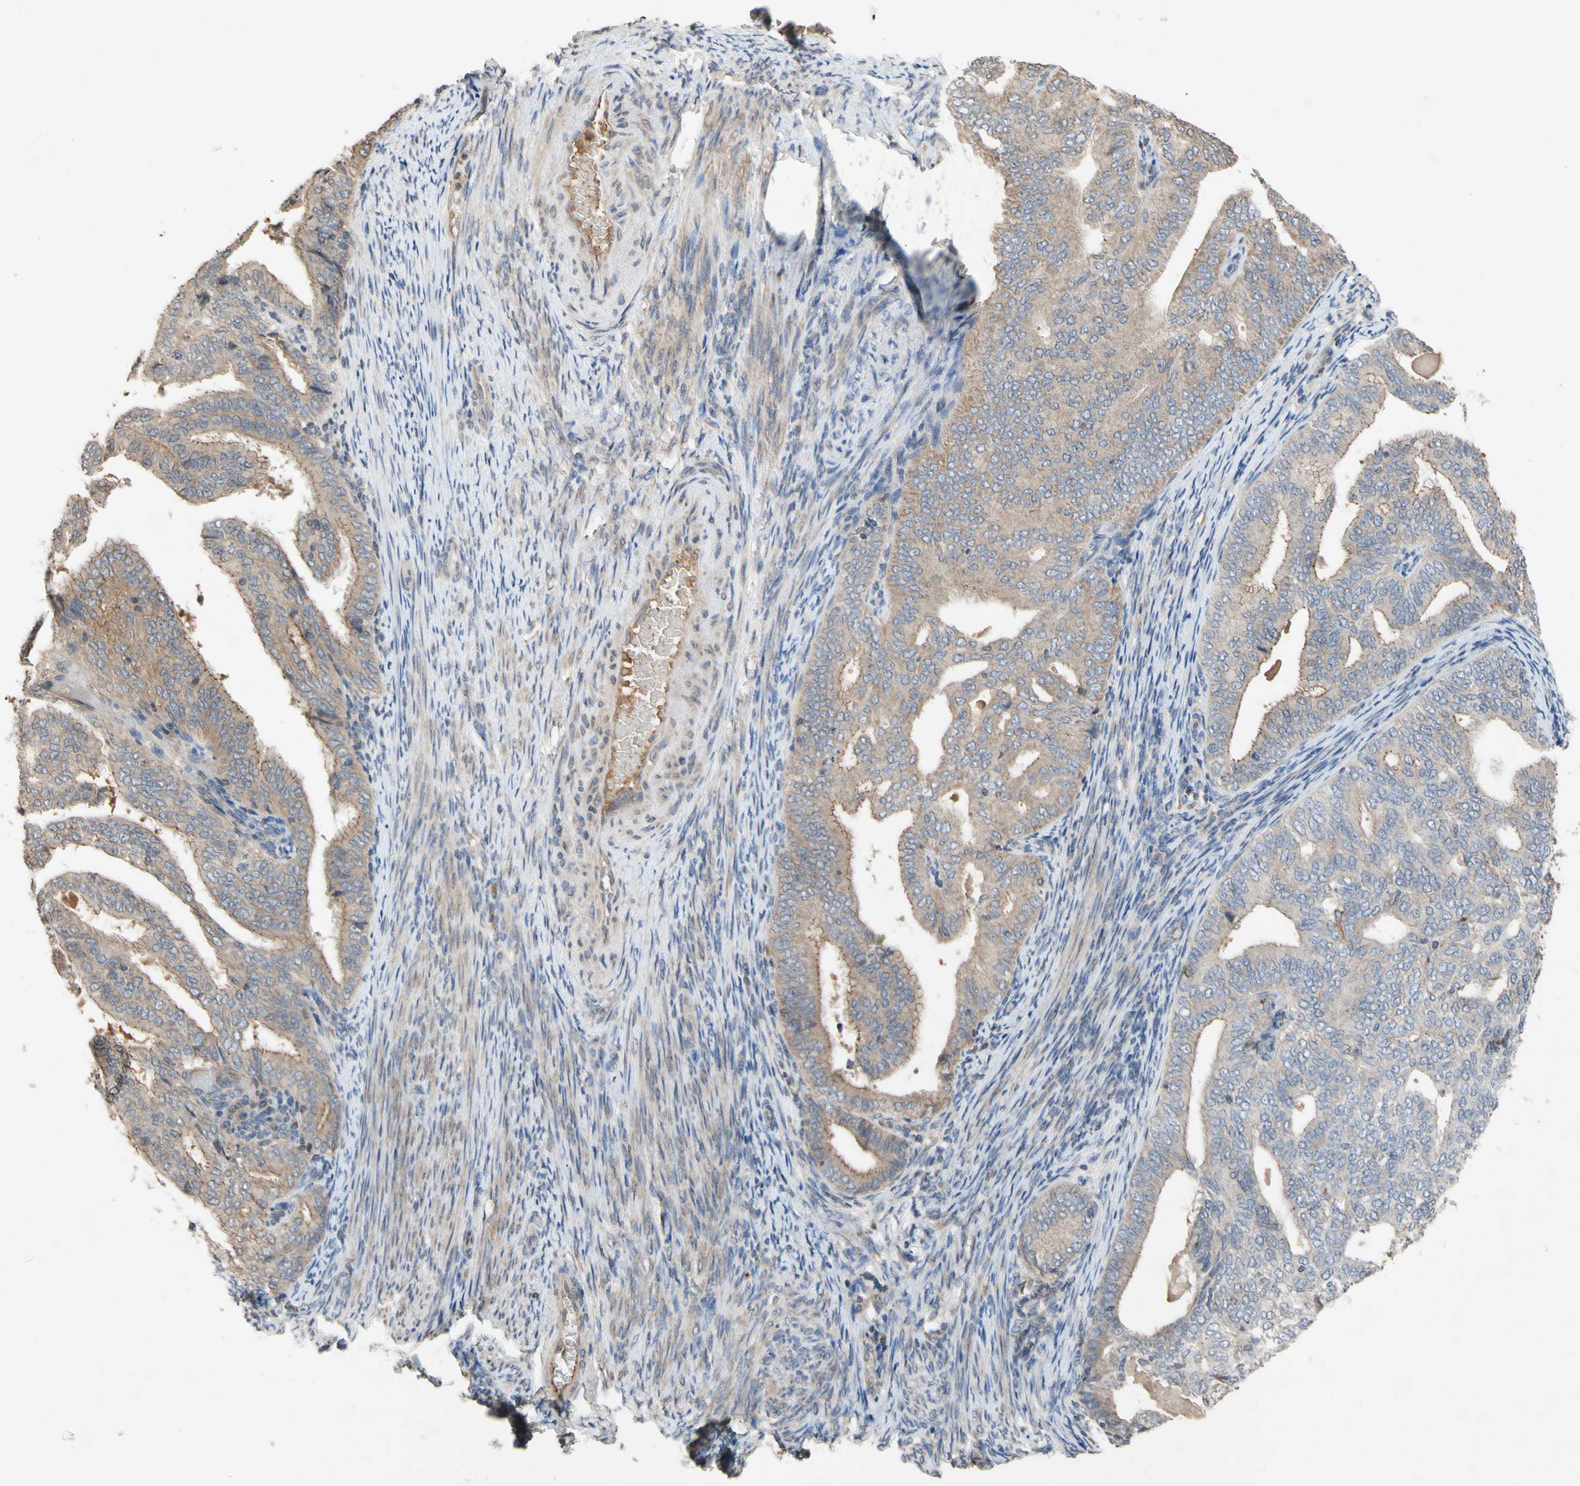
{"staining": {"intensity": "weak", "quantity": ">75%", "location": "cytoplasmic/membranous"}, "tissue": "endometrial cancer", "cell_type": "Tumor cells", "image_type": "cancer", "snomed": [{"axis": "morphology", "description": "Adenocarcinoma, NOS"}, {"axis": "topography", "description": "Endometrium"}], "caption": "Human endometrial adenocarcinoma stained with a brown dye reveals weak cytoplasmic/membranous positive positivity in about >75% of tumor cells.", "gene": "NECTIN3", "patient": {"sex": "female", "age": 58}}